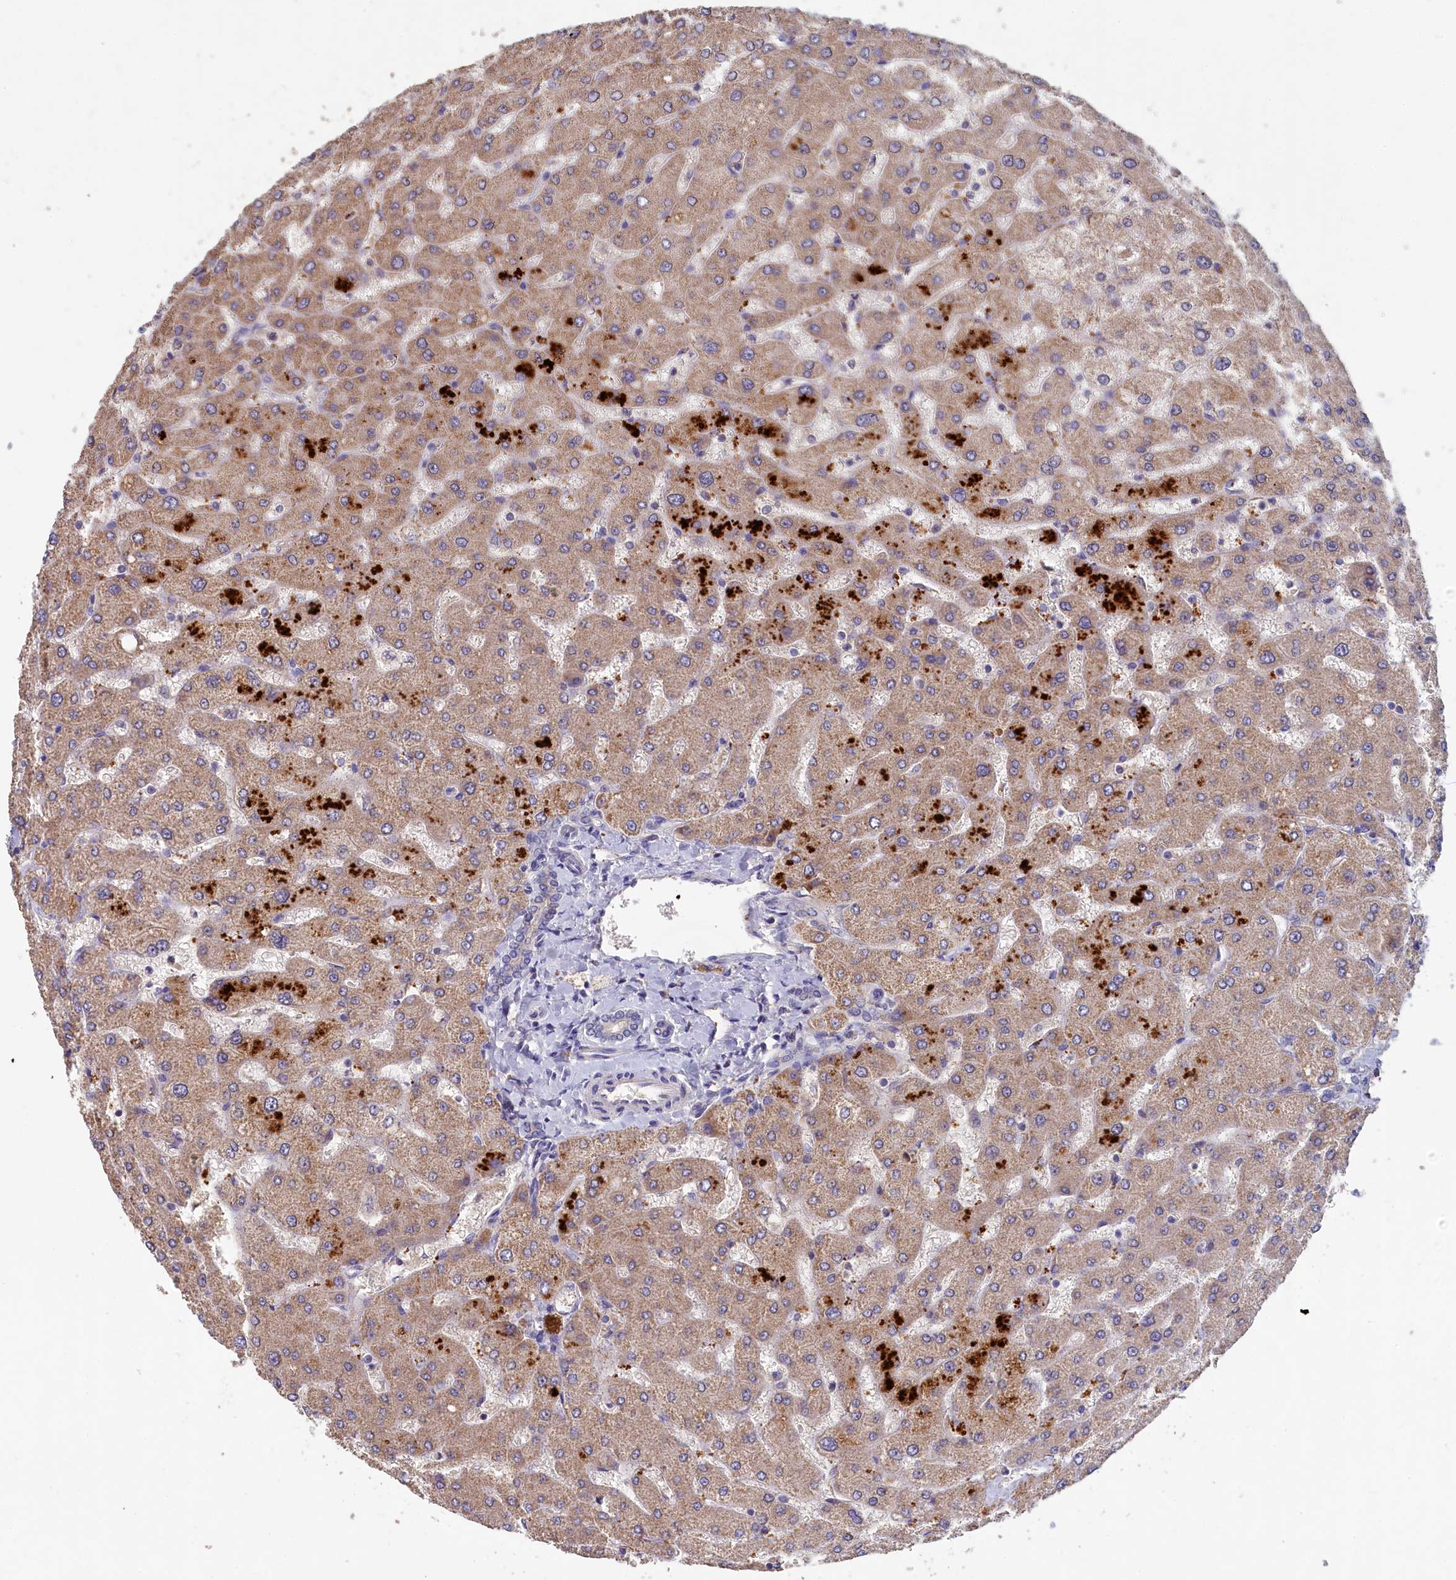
{"staining": {"intensity": "negative", "quantity": "none", "location": "none"}, "tissue": "liver", "cell_type": "Cholangiocytes", "image_type": "normal", "snomed": [{"axis": "morphology", "description": "Normal tissue, NOS"}, {"axis": "topography", "description": "Liver"}], "caption": "Protein analysis of benign liver exhibits no significant expression in cholangiocytes. (Stains: DAB (3,3'-diaminobenzidine) IHC with hematoxylin counter stain, Microscopy: brightfield microscopy at high magnification).", "gene": "CELF5", "patient": {"sex": "male", "age": 55}}